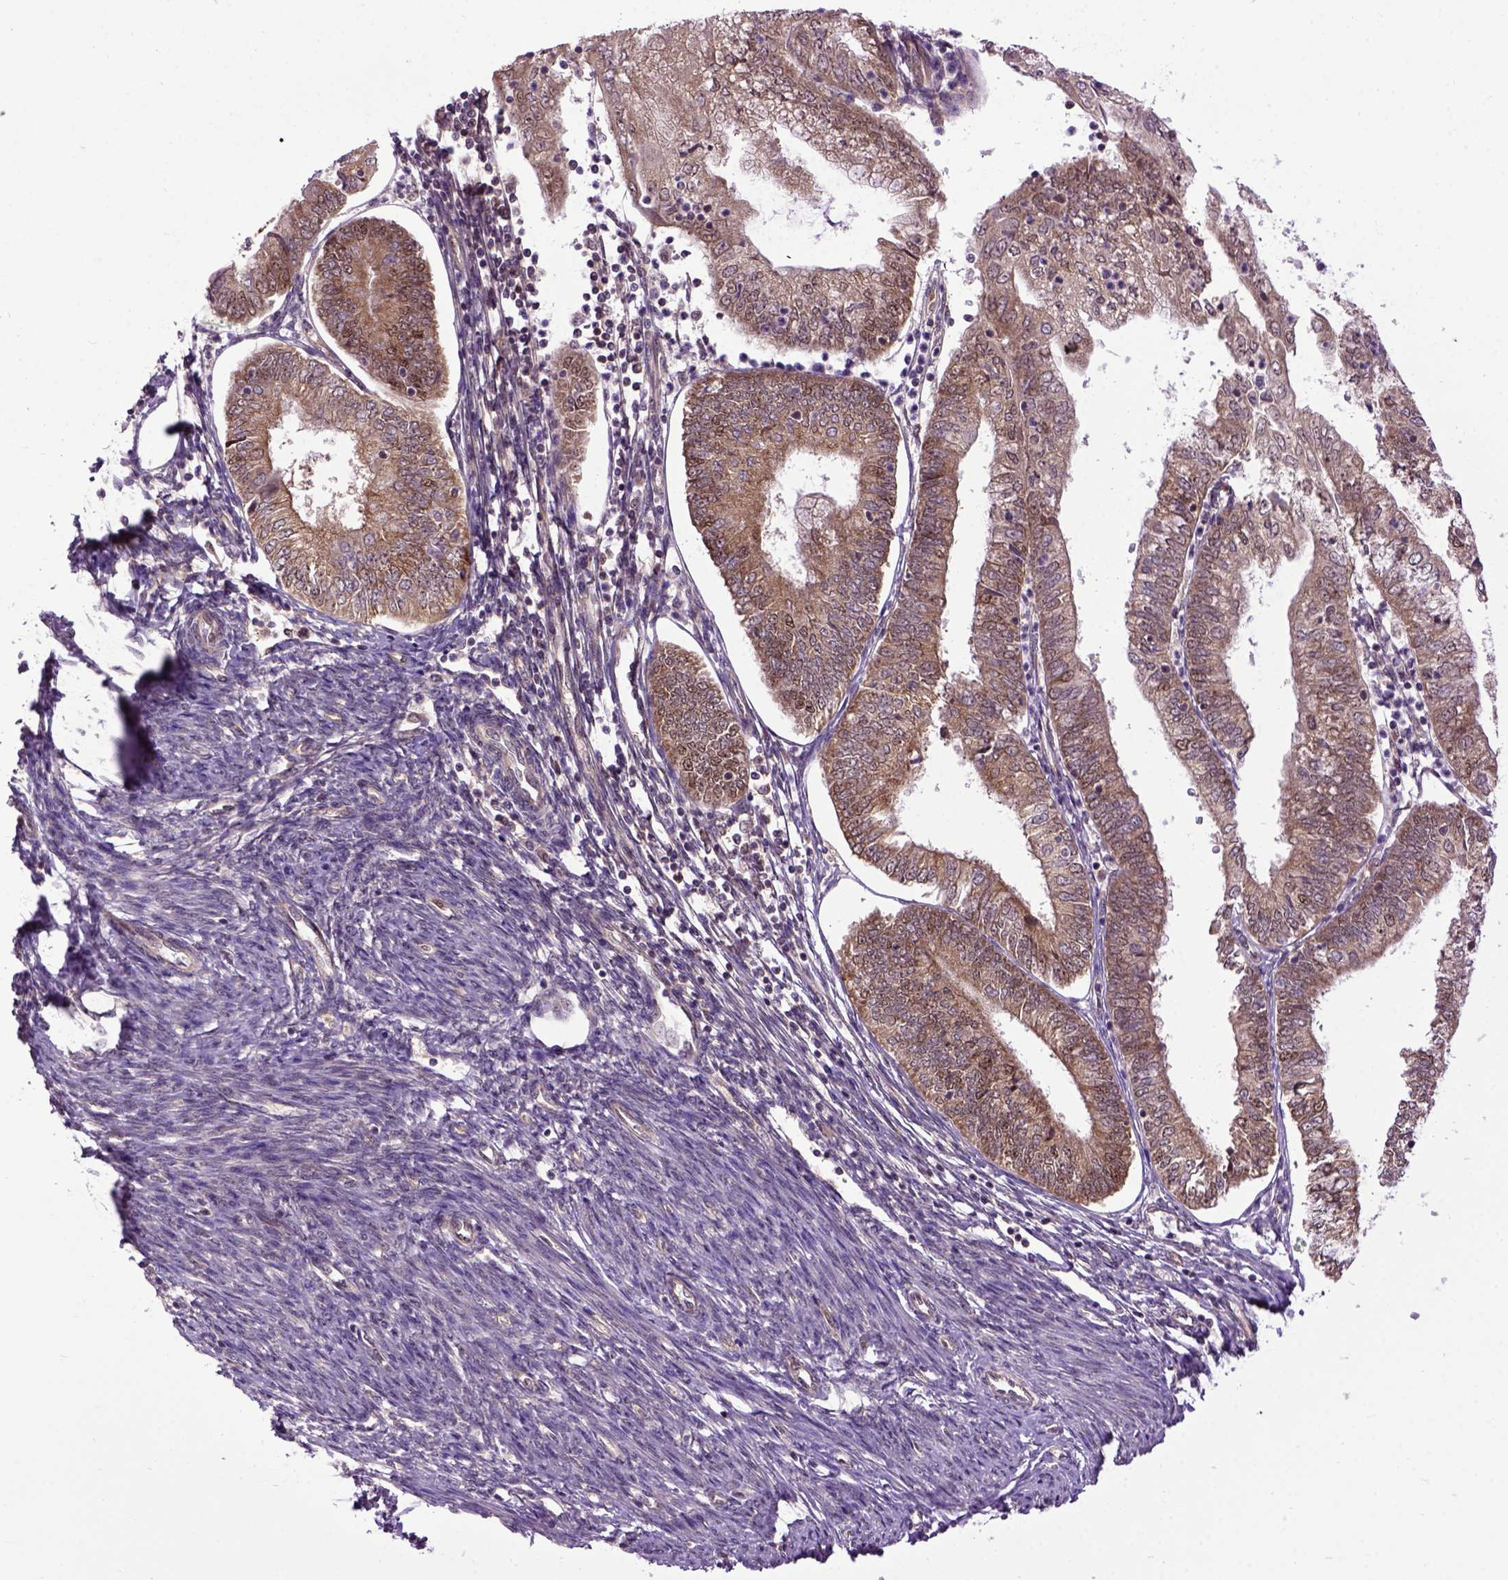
{"staining": {"intensity": "moderate", "quantity": ">75%", "location": "cytoplasmic/membranous,nuclear"}, "tissue": "endometrial cancer", "cell_type": "Tumor cells", "image_type": "cancer", "snomed": [{"axis": "morphology", "description": "Adenocarcinoma, NOS"}, {"axis": "topography", "description": "Endometrium"}], "caption": "Endometrial cancer (adenocarcinoma) stained with immunohistochemistry (IHC) exhibits moderate cytoplasmic/membranous and nuclear staining in approximately >75% of tumor cells.", "gene": "WDR48", "patient": {"sex": "female", "age": 55}}